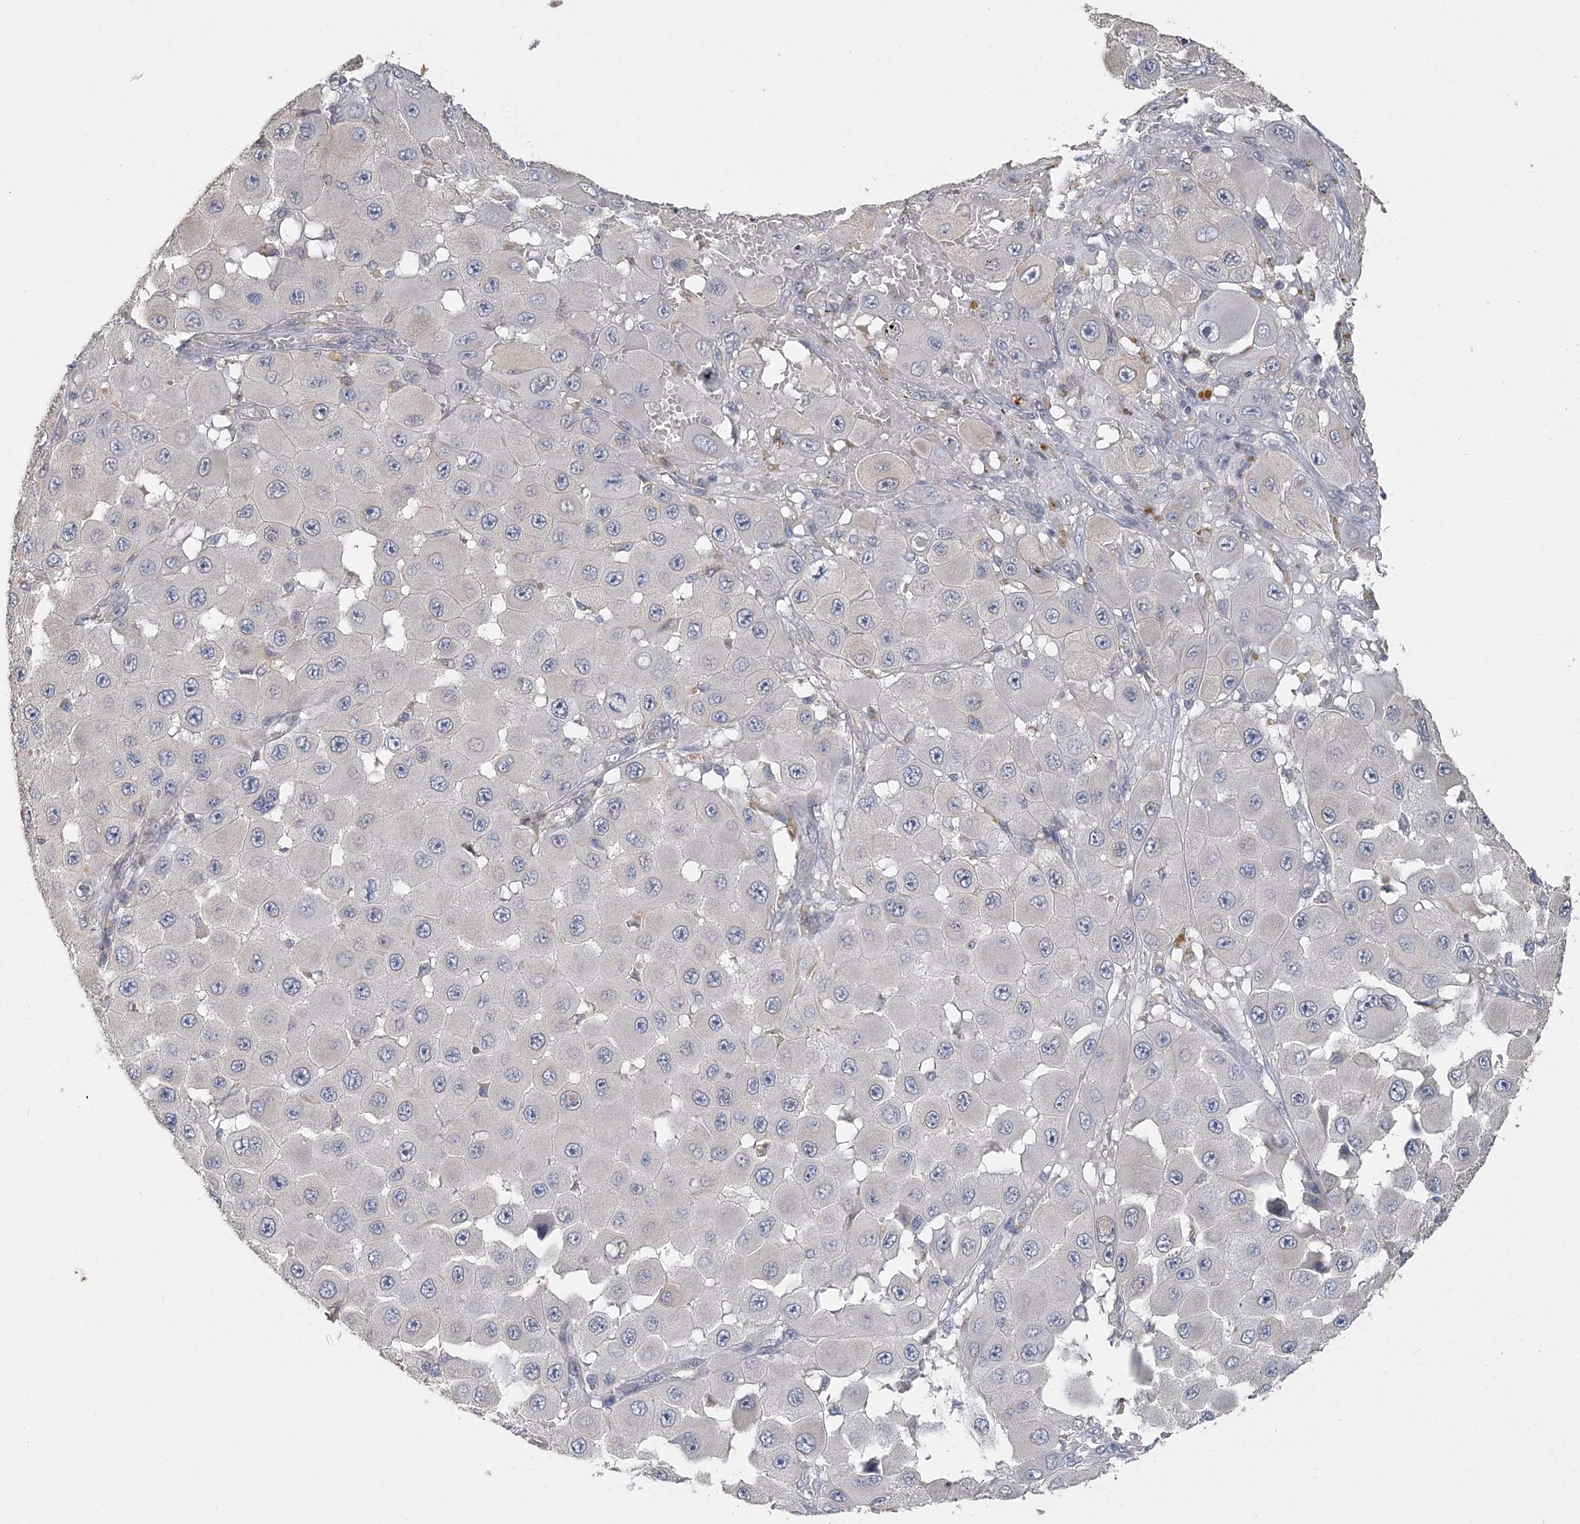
{"staining": {"intensity": "negative", "quantity": "none", "location": "none"}, "tissue": "melanoma", "cell_type": "Tumor cells", "image_type": "cancer", "snomed": [{"axis": "morphology", "description": "Malignant melanoma, NOS"}, {"axis": "topography", "description": "Skin"}], "caption": "Tumor cells show no significant protein expression in malignant melanoma.", "gene": "UIMC1", "patient": {"sex": "female", "age": 81}}